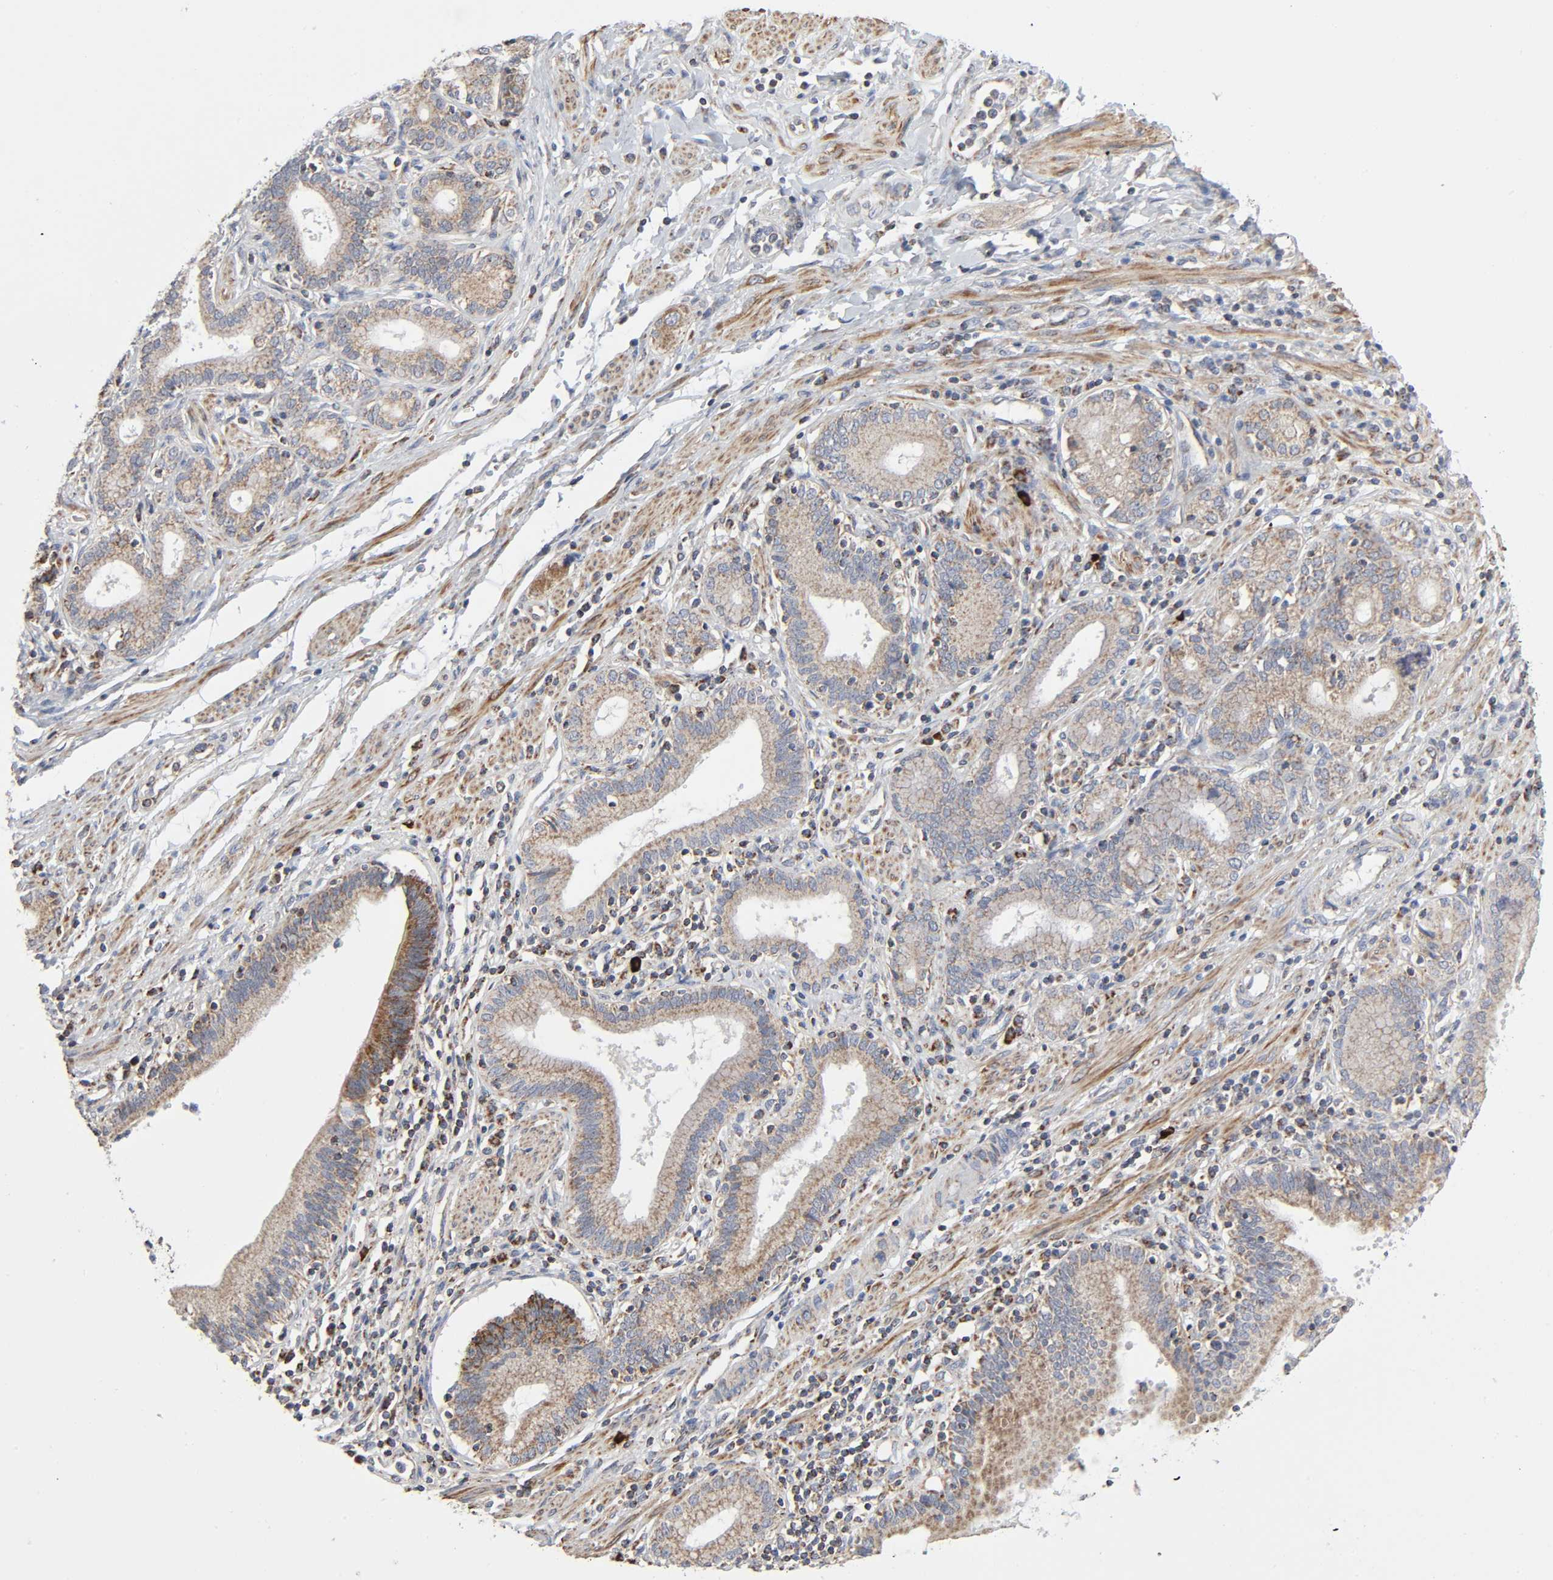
{"staining": {"intensity": "moderate", "quantity": ">75%", "location": "cytoplasmic/membranous"}, "tissue": "pancreatic cancer", "cell_type": "Tumor cells", "image_type": "cancer", "snomed": [{"axis": "morphology", "description": "Adenocarcinoma, NOS"}, {"axis": "topography", "description": "Pancreas"}], "caption": "Immunohistochemistry (IHC) micrograph of pancreatic cancer (adenocarcinoma) stained for a protein (brown), which exhibits medium levels of moderate cytoplasmic/membranous staining in about >75% of tumor cells.", "gene": "SYT16", "patient": {"sex": "female", "age": 48}}